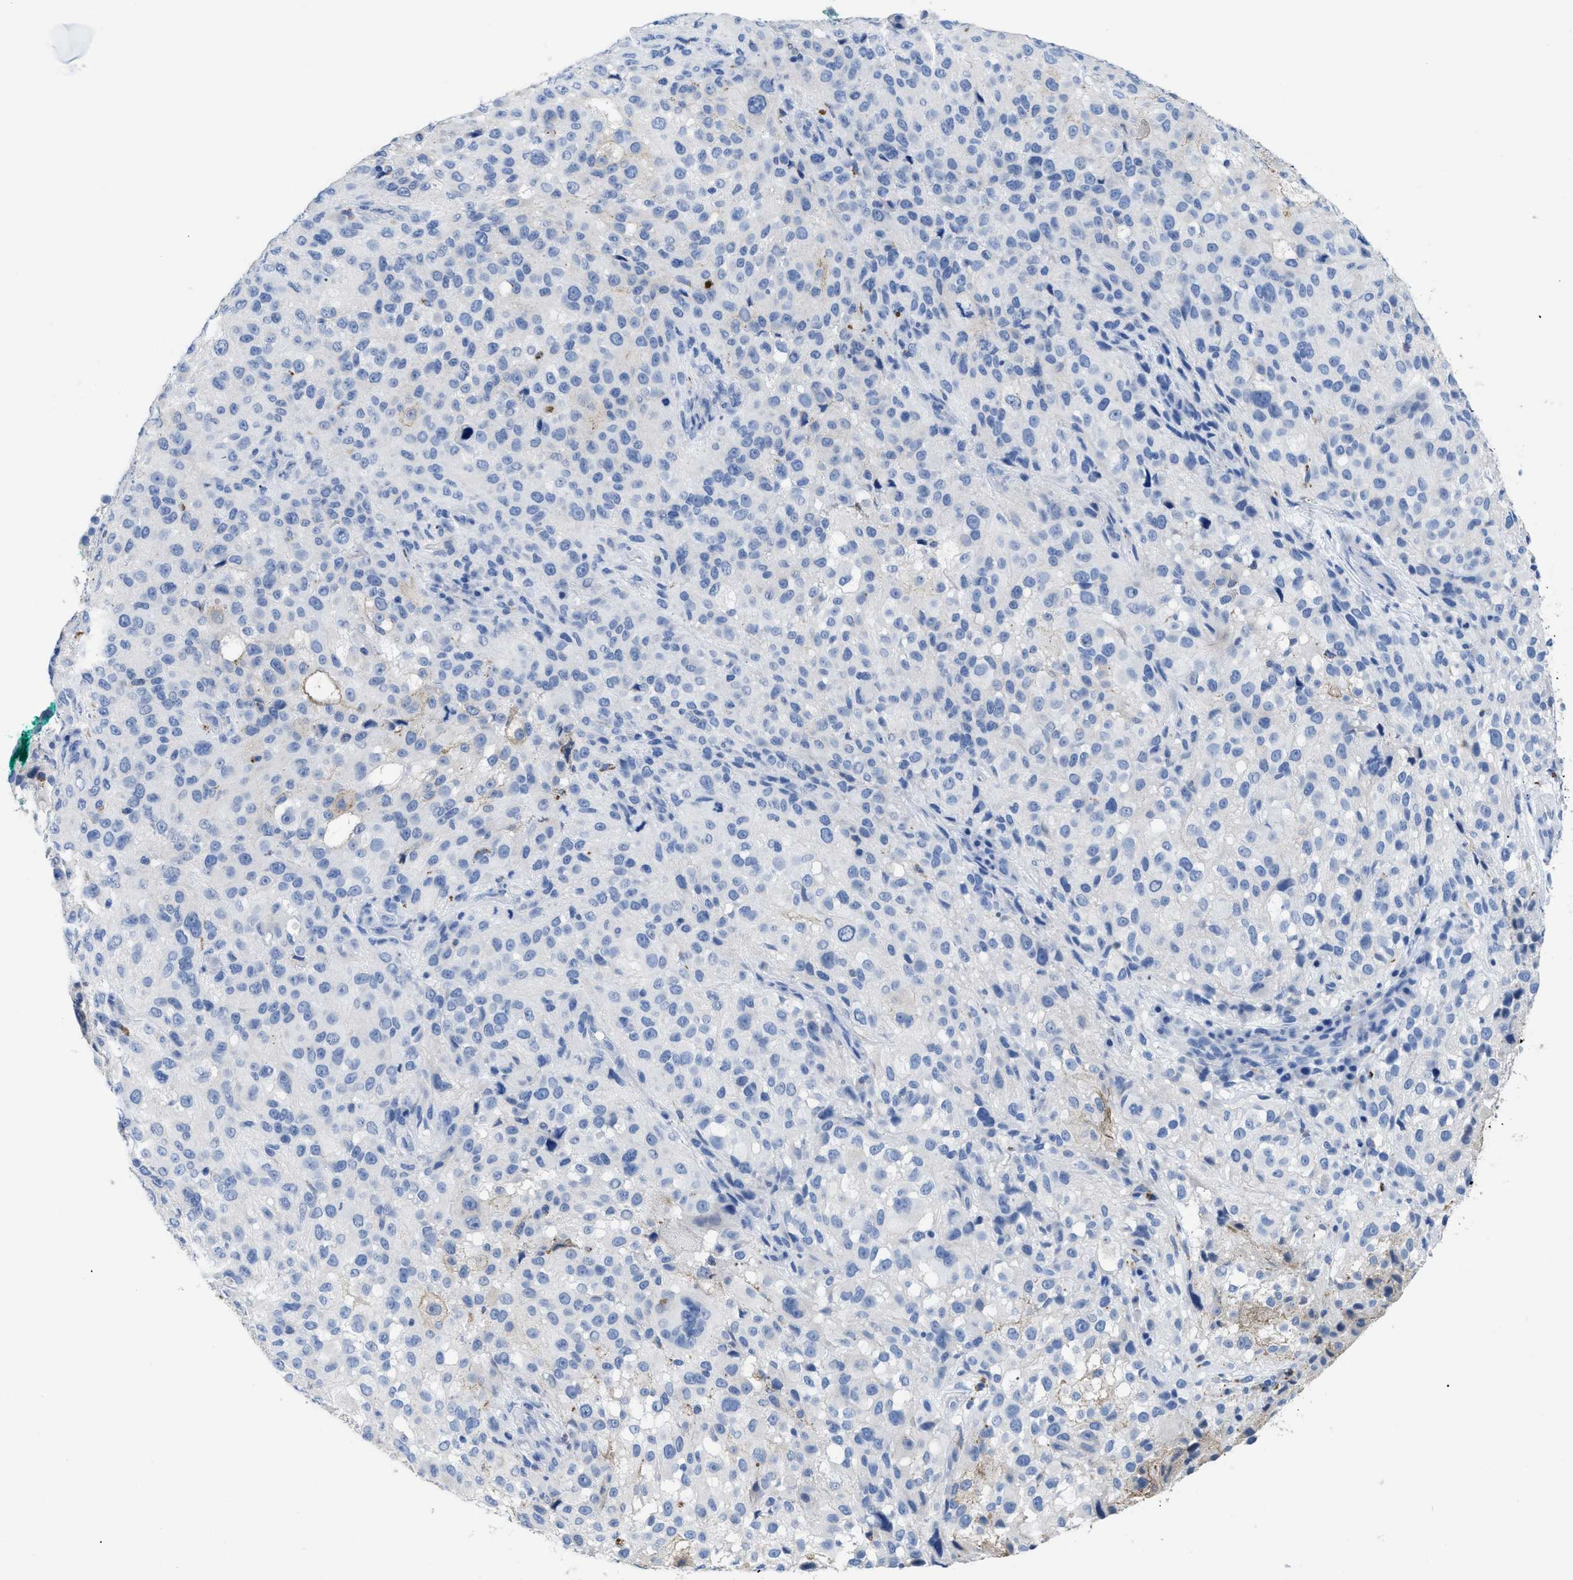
{"staining": {"intensity": "negative", "quantity": "none", "location": "none"}, "tissue": "melanoma", "cell_type": "Tumor cells", "image_type": "cancer", "snomed": [{"axis": "morphology", "description": "Necrosis, NOS"}, {"axis": "morphology", "description": "Malignant melanoma, NOS"}, {"axis": "topography", "description": "Skin"}], "caption": "Immunohistochemistry (IHC) of human malignant melanoma exhibits no expression in tumor cells. Brightfield microscopy of immunohistochemistry (IHC) stained with DAB (brown) and hematoxylin (blue), captured at high magnification.", "gene": "APOBEC2", "patient": {"sex": "female", "age": 87}}